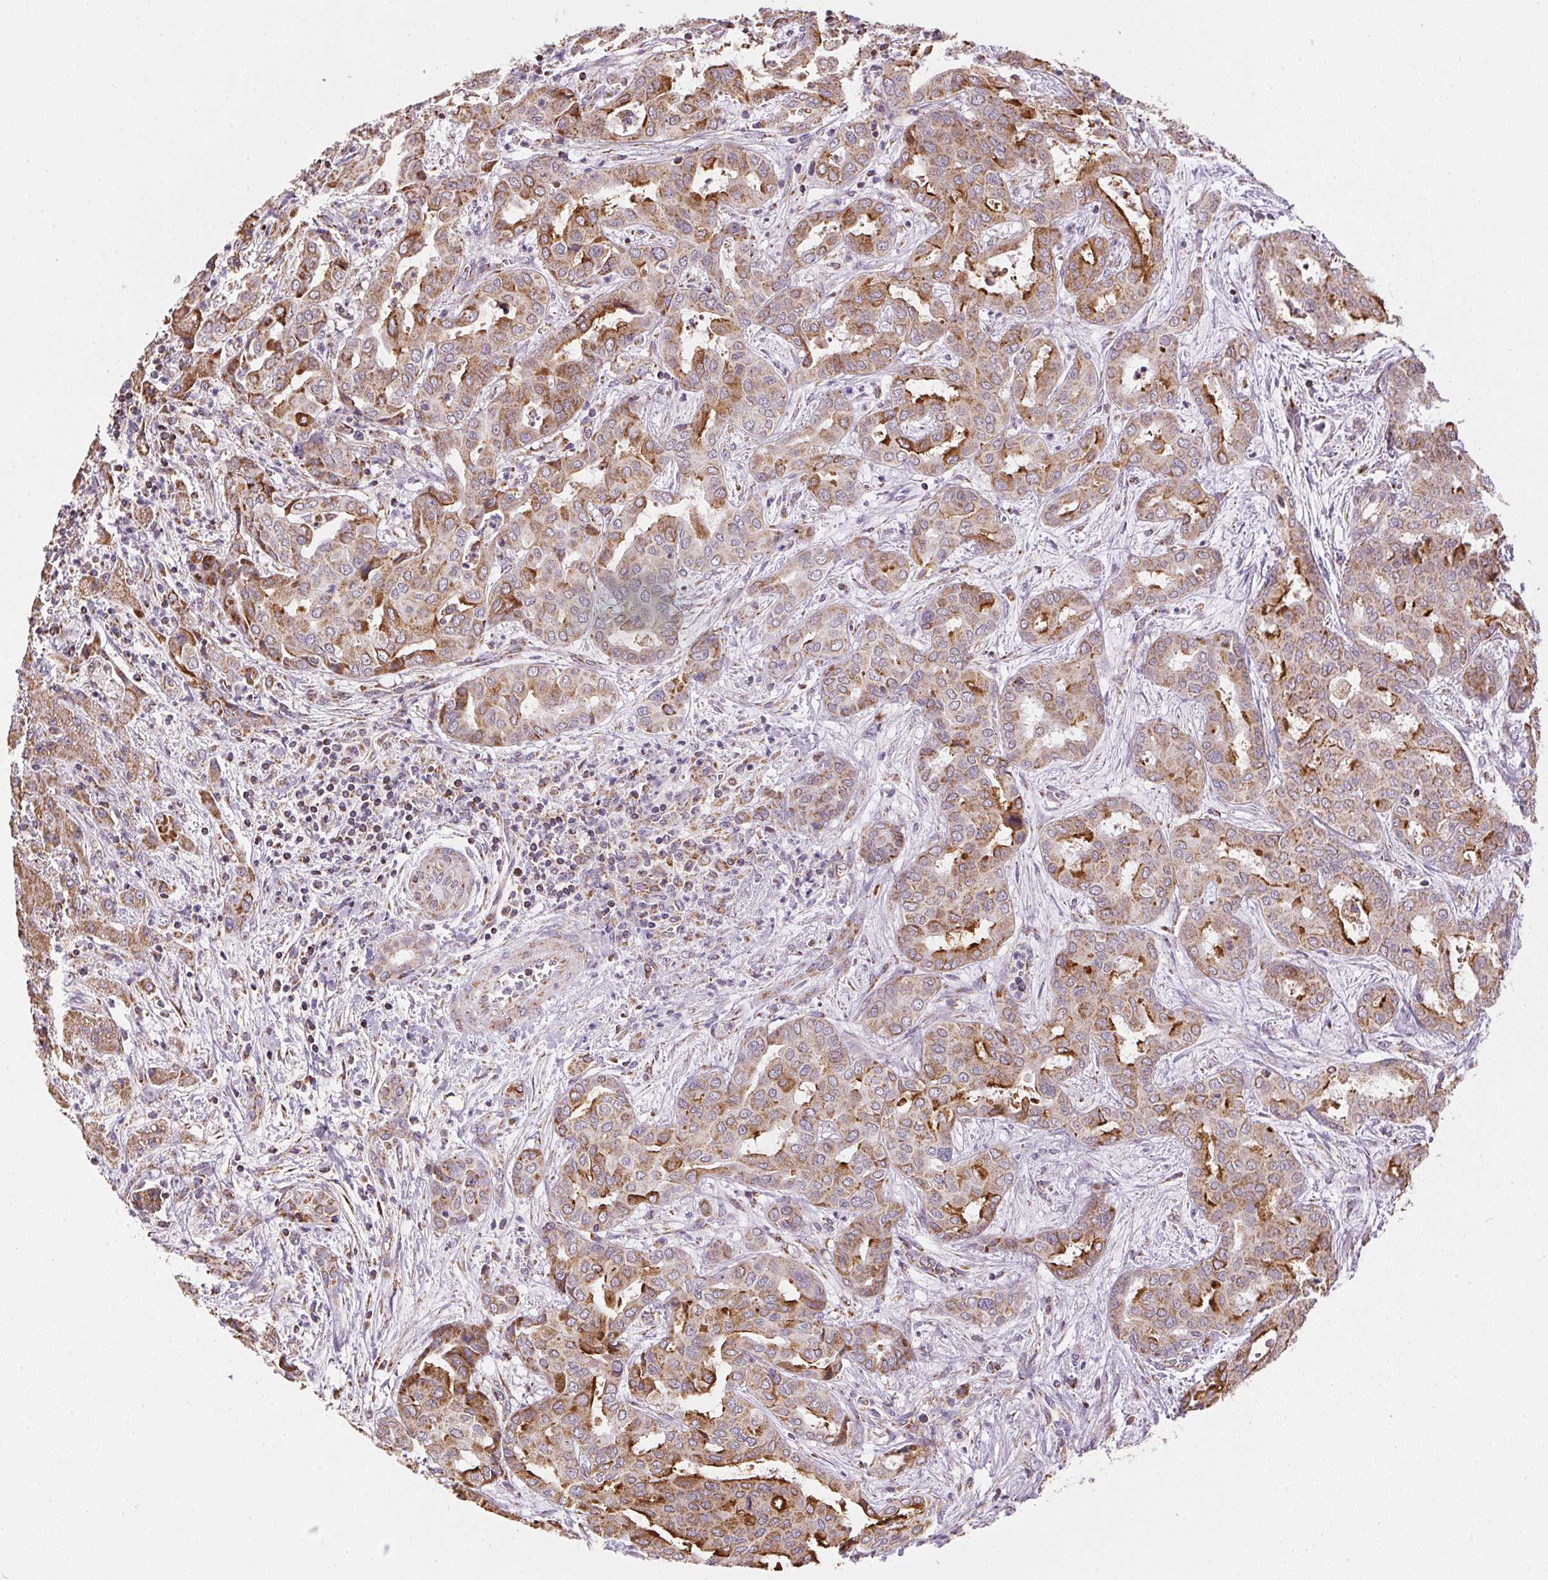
{"staining": {"intensity": "strong", "quantity": "25%-75%", "location": "cytoplasmic/membranous"}, "tissue": "liver cancer", "cell_type": "Tumor cells", "image_type": "cancer", "snomed": [{"axis": "morphology", "description": "Cholangiocarcinoma"}, {"axis": "topography", "description": "Liver"}], "caption": "Immunohistochemistry (IHC) photomicrograph of neoplastic tissue: liver cancer (cholangiocarcinoma) stained using immunohistochemistry shows high levels of strong protein expression localized specifically in the cytoplasmic/membranous of tumor cells, appearing as a cytoplasmic/membranous brown color.", "gene": "MAPK11", "patient": {"sex": "female", "age": 64}}